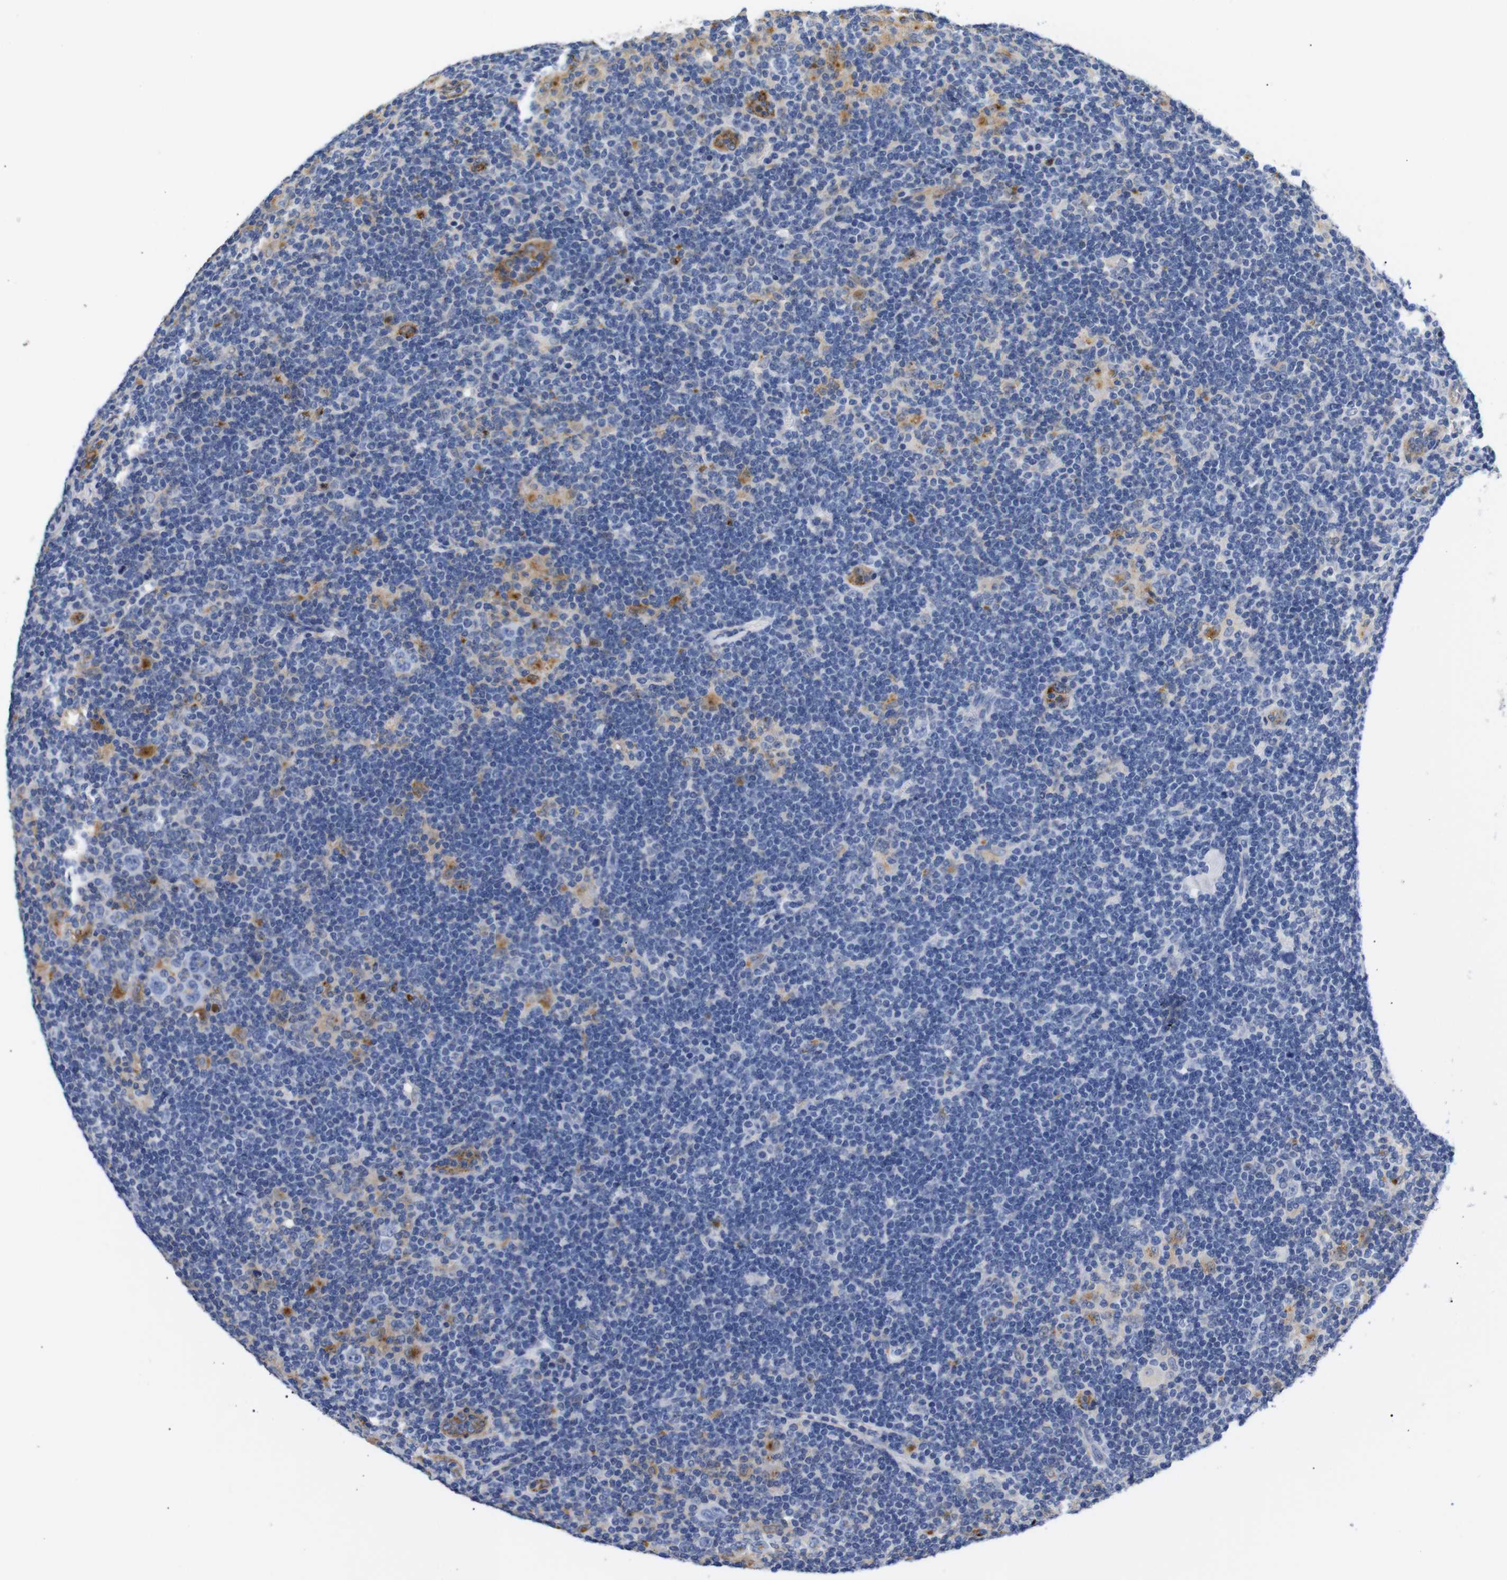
{"staining": {"intensity": "negative", "quantity": "none", "location": "none"}, "tissue": "lymphoma", "cell_type": "Tumor cells", "image_type": "cancer", "snomed": [{"axis": "morphology", "description": "Hodgkin's disease, NOS"}, {"axis": "topography", "description": "Lymph node"}], "caption": "This is an IHC photomicrograph of human Hodgkin's disease. There is no staining in tumor cells.", "gene": "SDCBP", "patient": {"sex": "female", "age": 57}}